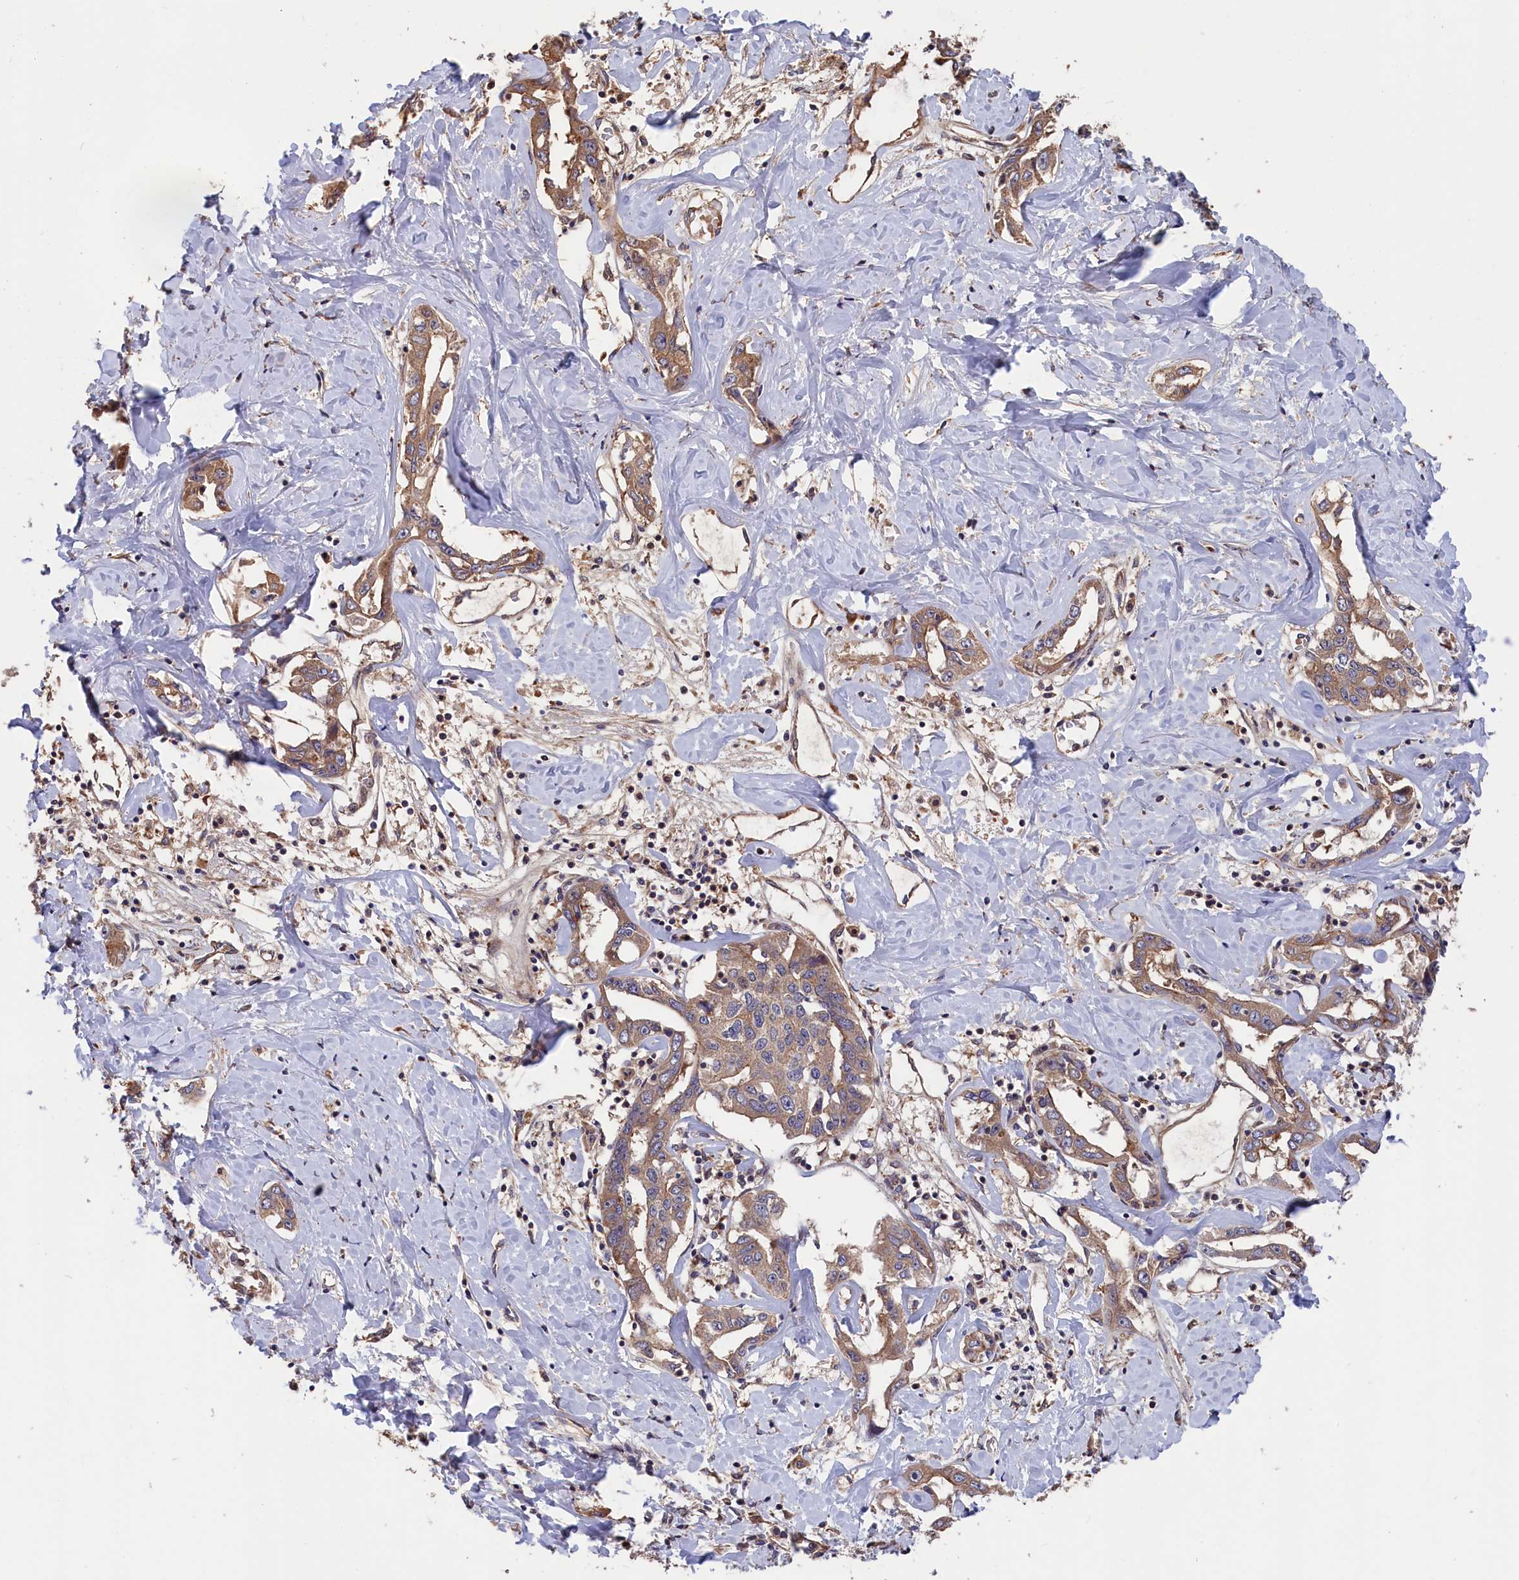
{"staining": {"intensity": "weak", "quantity": ">75%", "location": "cytoplasmic/membranous"}, "tissue": "liver cancer", "cell_type": "Tumor cells", "image_type": "cancer", "snomed": [{"axis": "morphology", "description": "Cholangiocarcinoma"}, {"axis": "topography", "description": "Liver"}], "caption": "High-power microscopy captured an immunohistochemistry (IHC) image of cholangiocarcinoma (liver), revealing weak cytoplasmic/membranous staining in approximately >75% of tumor cells. (DAB IHC with brightfield microscopy, high magnification).", "gene": "GREB1L", "patient": {"sex": "male", "age": 59}}